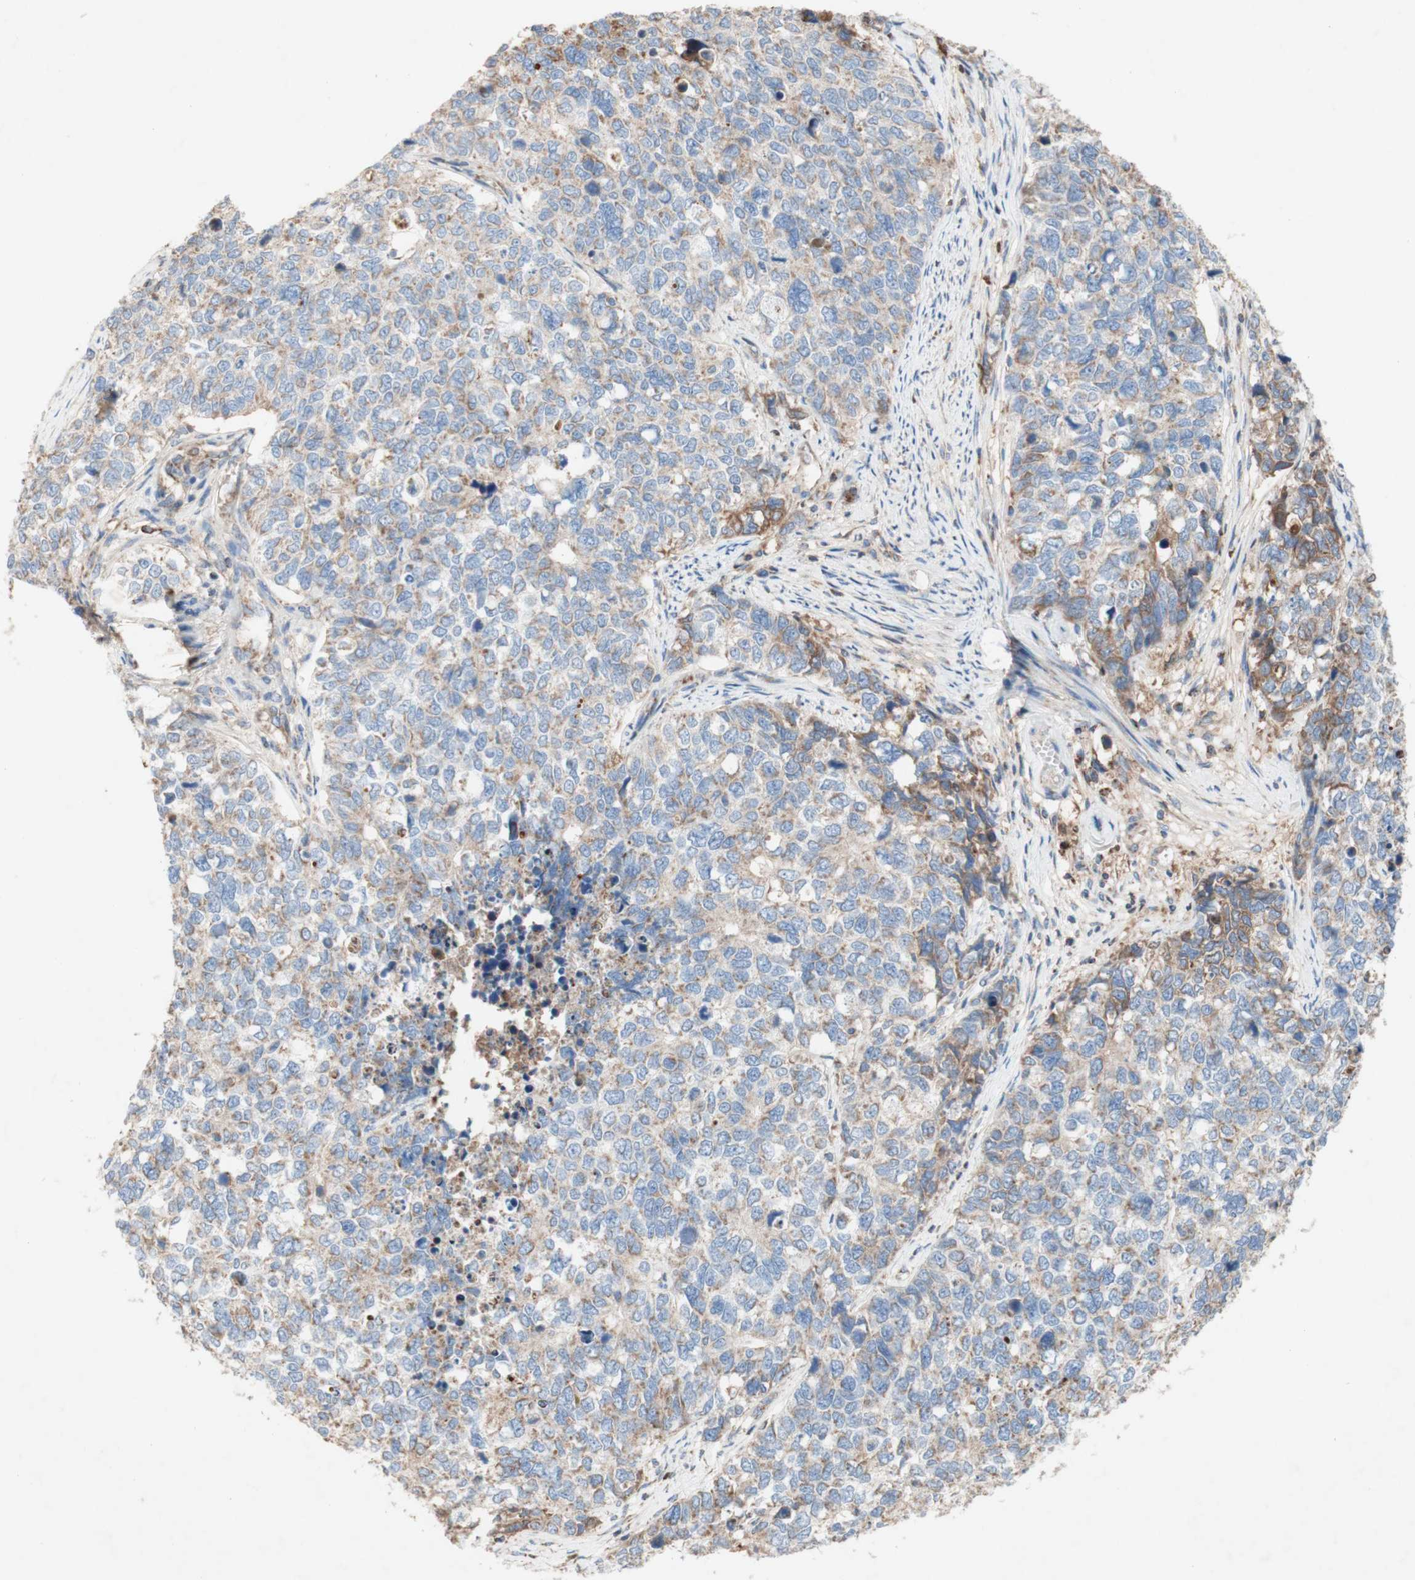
{"staining": {"intensity": "weak", "quantity": "25%-75%", "location": "cytoplasmic/membranous"}, "tissue": "cervical cancer", "cell_type": "Tumor cells", "image_type": "cancer", "snomed": [{"axis": "morphology", "description": "Squamous cell carcinoma, NOS"}, {"axis": "topography", "description": "Cervix"}], "caption": "A photomicrograph showing weak cytoplasmic/membranous staining in about 25%-75% of tumor cells in squamous cell carcinoma (cervical), as visualized by brown immunohistochemical staining.", "gene": "SDHB", "patient": {"sex": "female", "age": 63}}